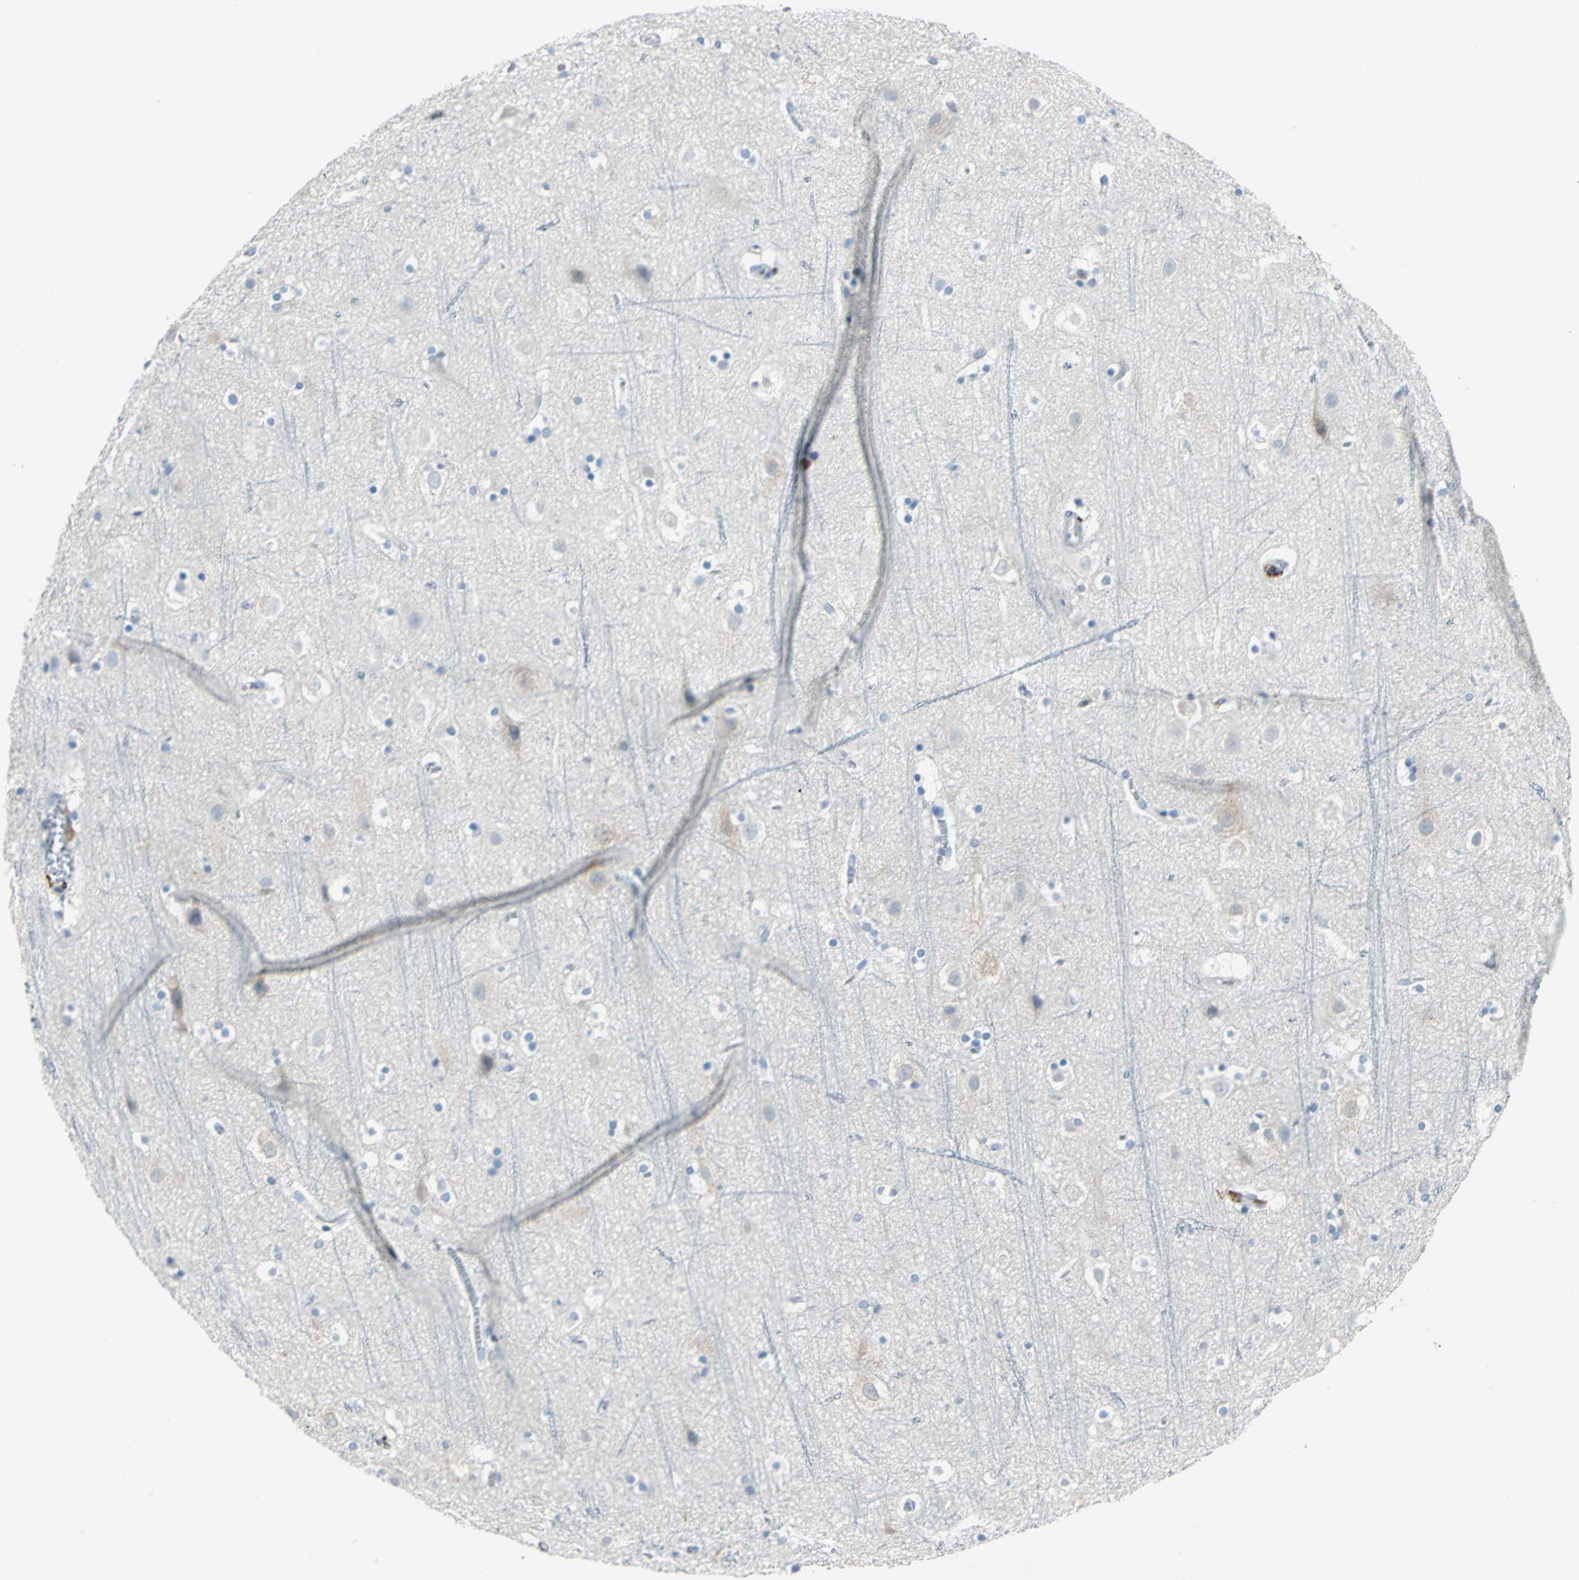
{"staining": {"intensity": "negative", "quantity": "none", "location": "none"}, "tissue": "cerebral cortex", "cell_type": "Endothelial cells", "image_type": "normal", "snomed": [{"axis": "morphology", "description": "Normal tissue, NOS"}, {"axis": "topography", "description": "Cerebral cortex"}], "caption": "Protein analysis of benign cerebral cortex exhibits no significant staining in endothelial cells. Nuclei are stained in blue.", "gene": "MCM4", "patient": {"sex": "male", "age": 45}}